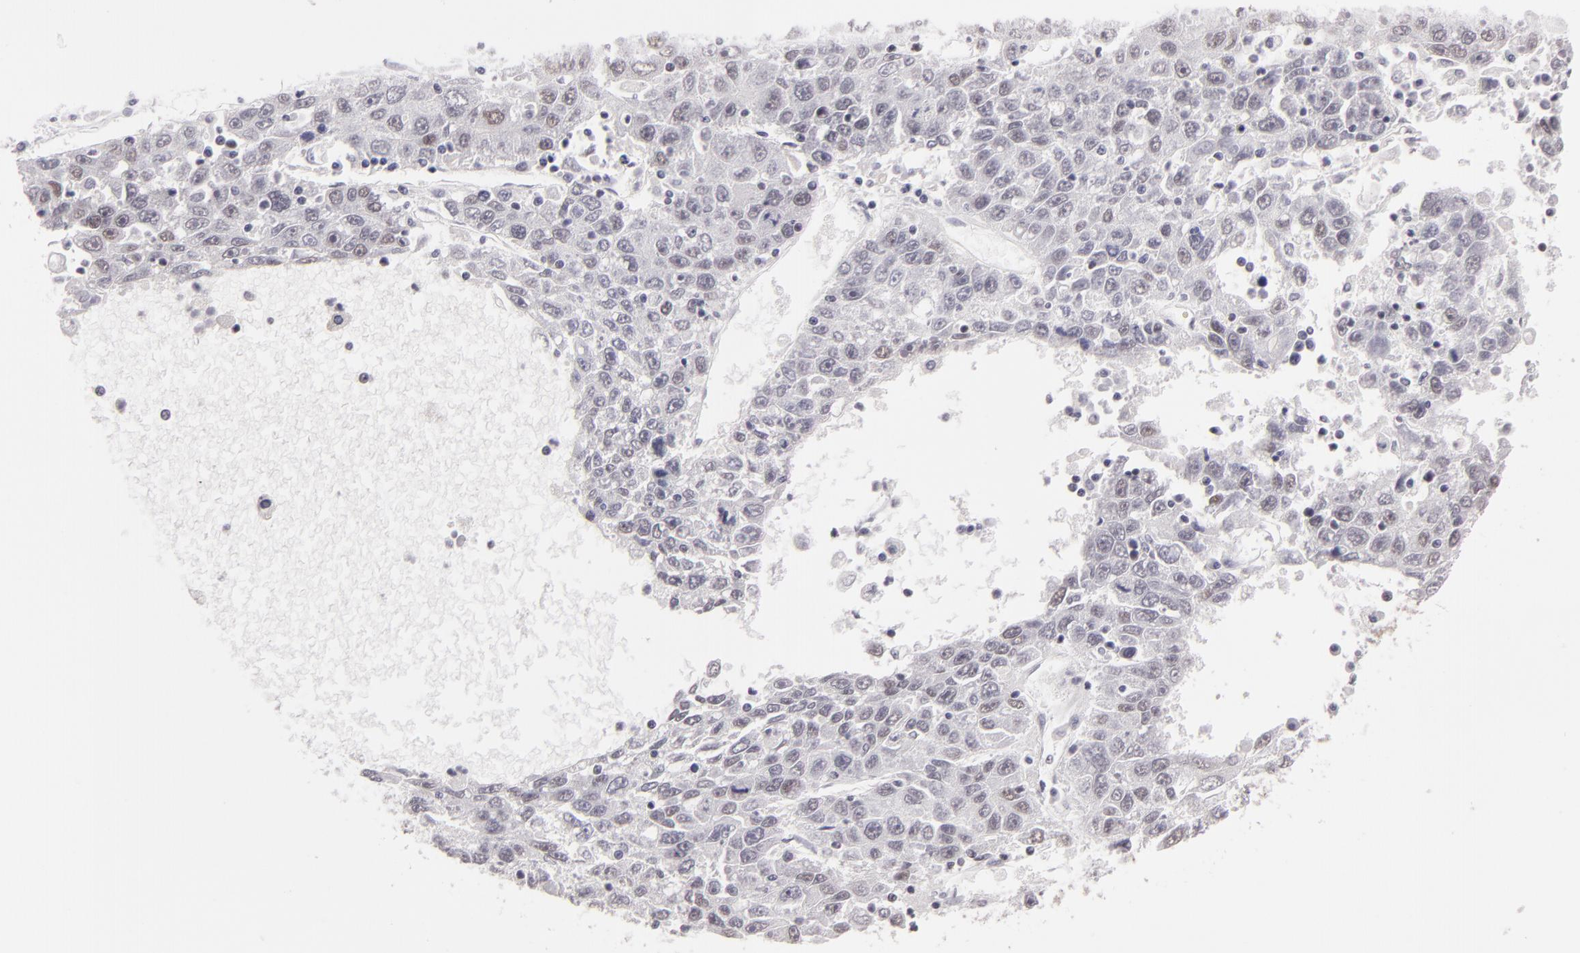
{"staining": {"intensity": "weak", "quantity": "<25%", "location": "nuclear"}, "tissue": "liver cancer", "cell_type": "Tumor cells", "image_type": "cancer", "snomed": [{"axis": "morphology", "description": "Carcinoma, Hepatocellular, NOS"}, {"axis": "topography", "description": "Liver"}], "caption": "The micrograph exhibits no staining of tumor cells in liver cancer.", "gene": "INTS6", "patient": {"sex": "male", "age": 49}}